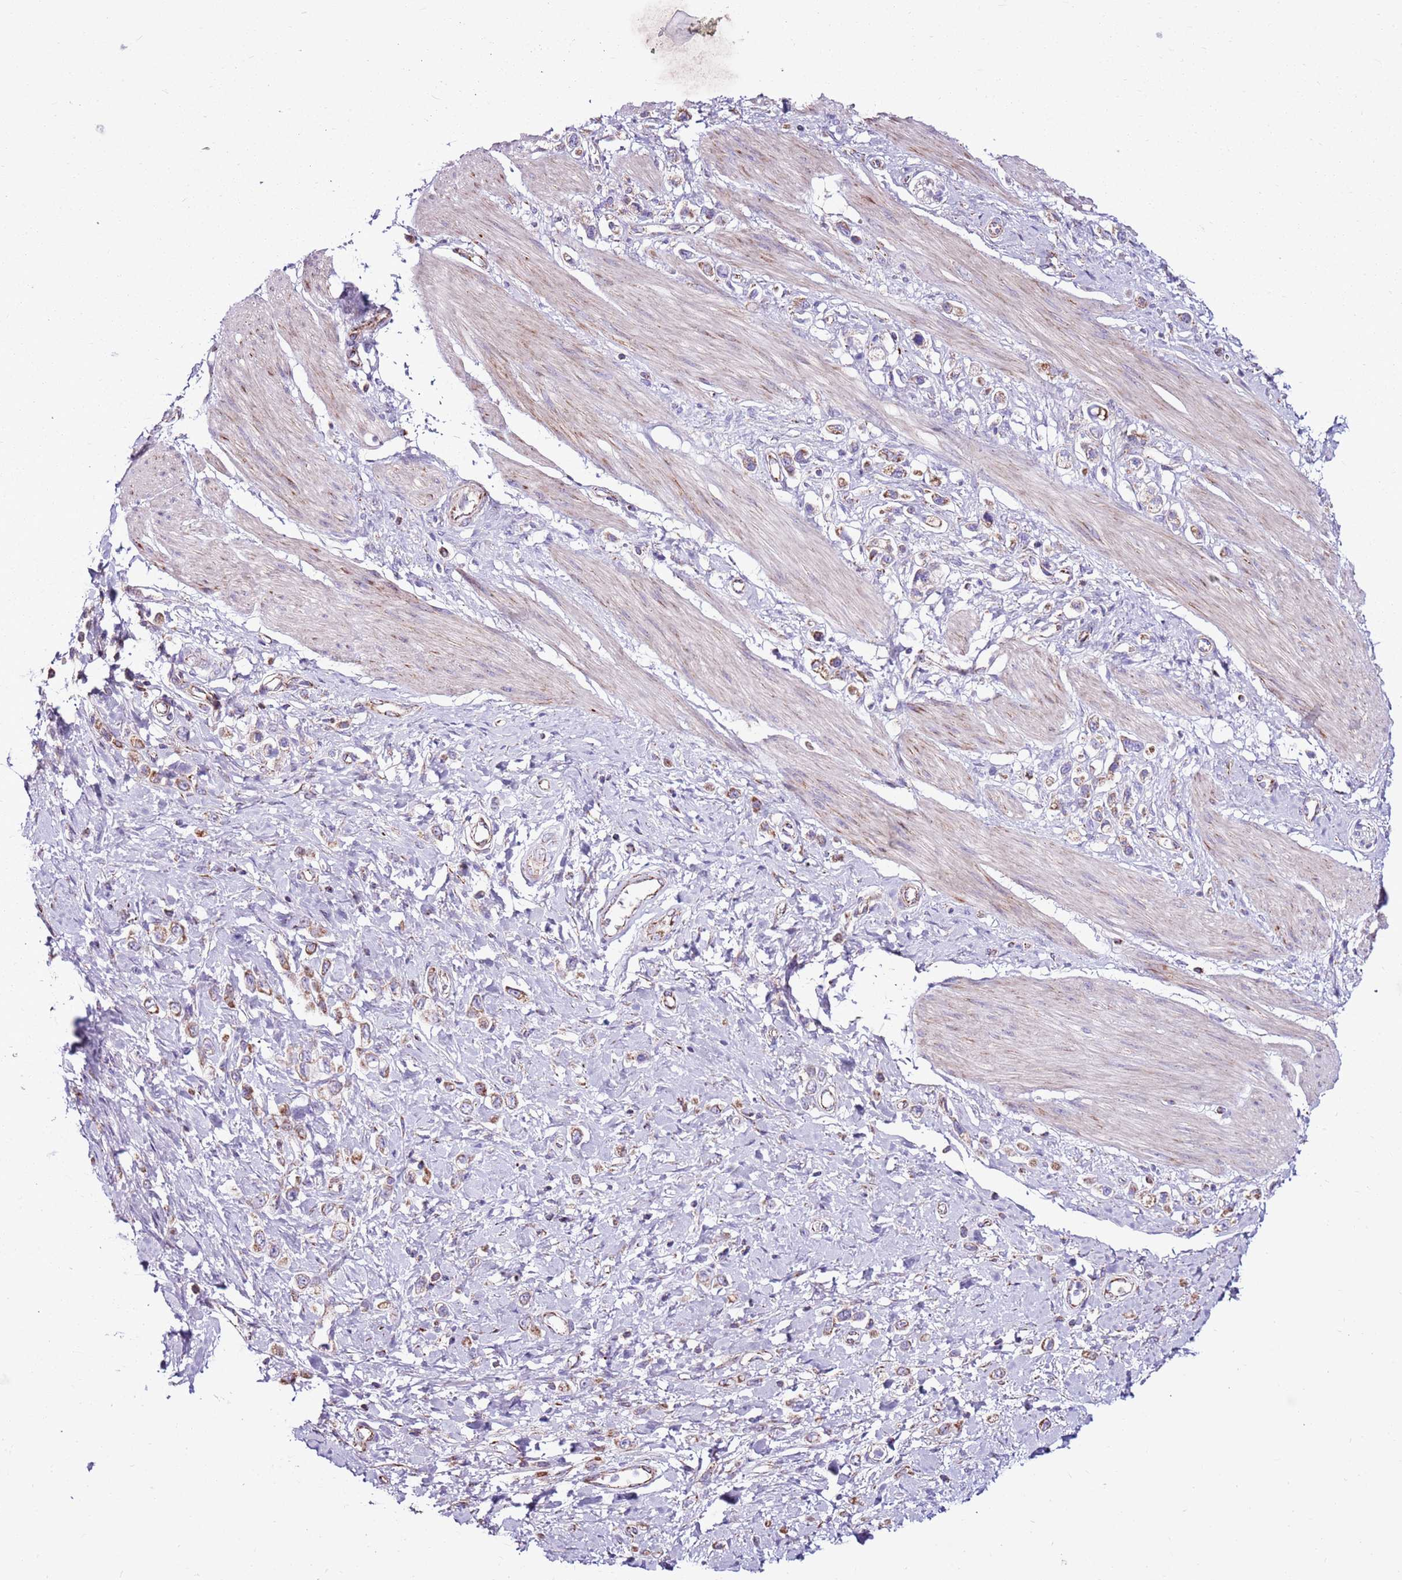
{"staining": {"intensity": "moderate", "quantity": "25%-75%", "location": "cytoplasmic/membranous"}, "tissue": "stomach cancer", "cell_type": "Tumor cells", "image_type": "cancer", "snomed": [{"axis": "morphology", "description": "Adenocarcinoma, NOS"}, {"axis": "topography", "description": "Stomach"}], "caption": "Moderate cytoplasmic/membranous protein staining is identified in about 25%-75% of tumor cells in adenocarcinoma (stomach).", "gene": "HECTD4", "patient": {"sex": "female", "age": 65}}